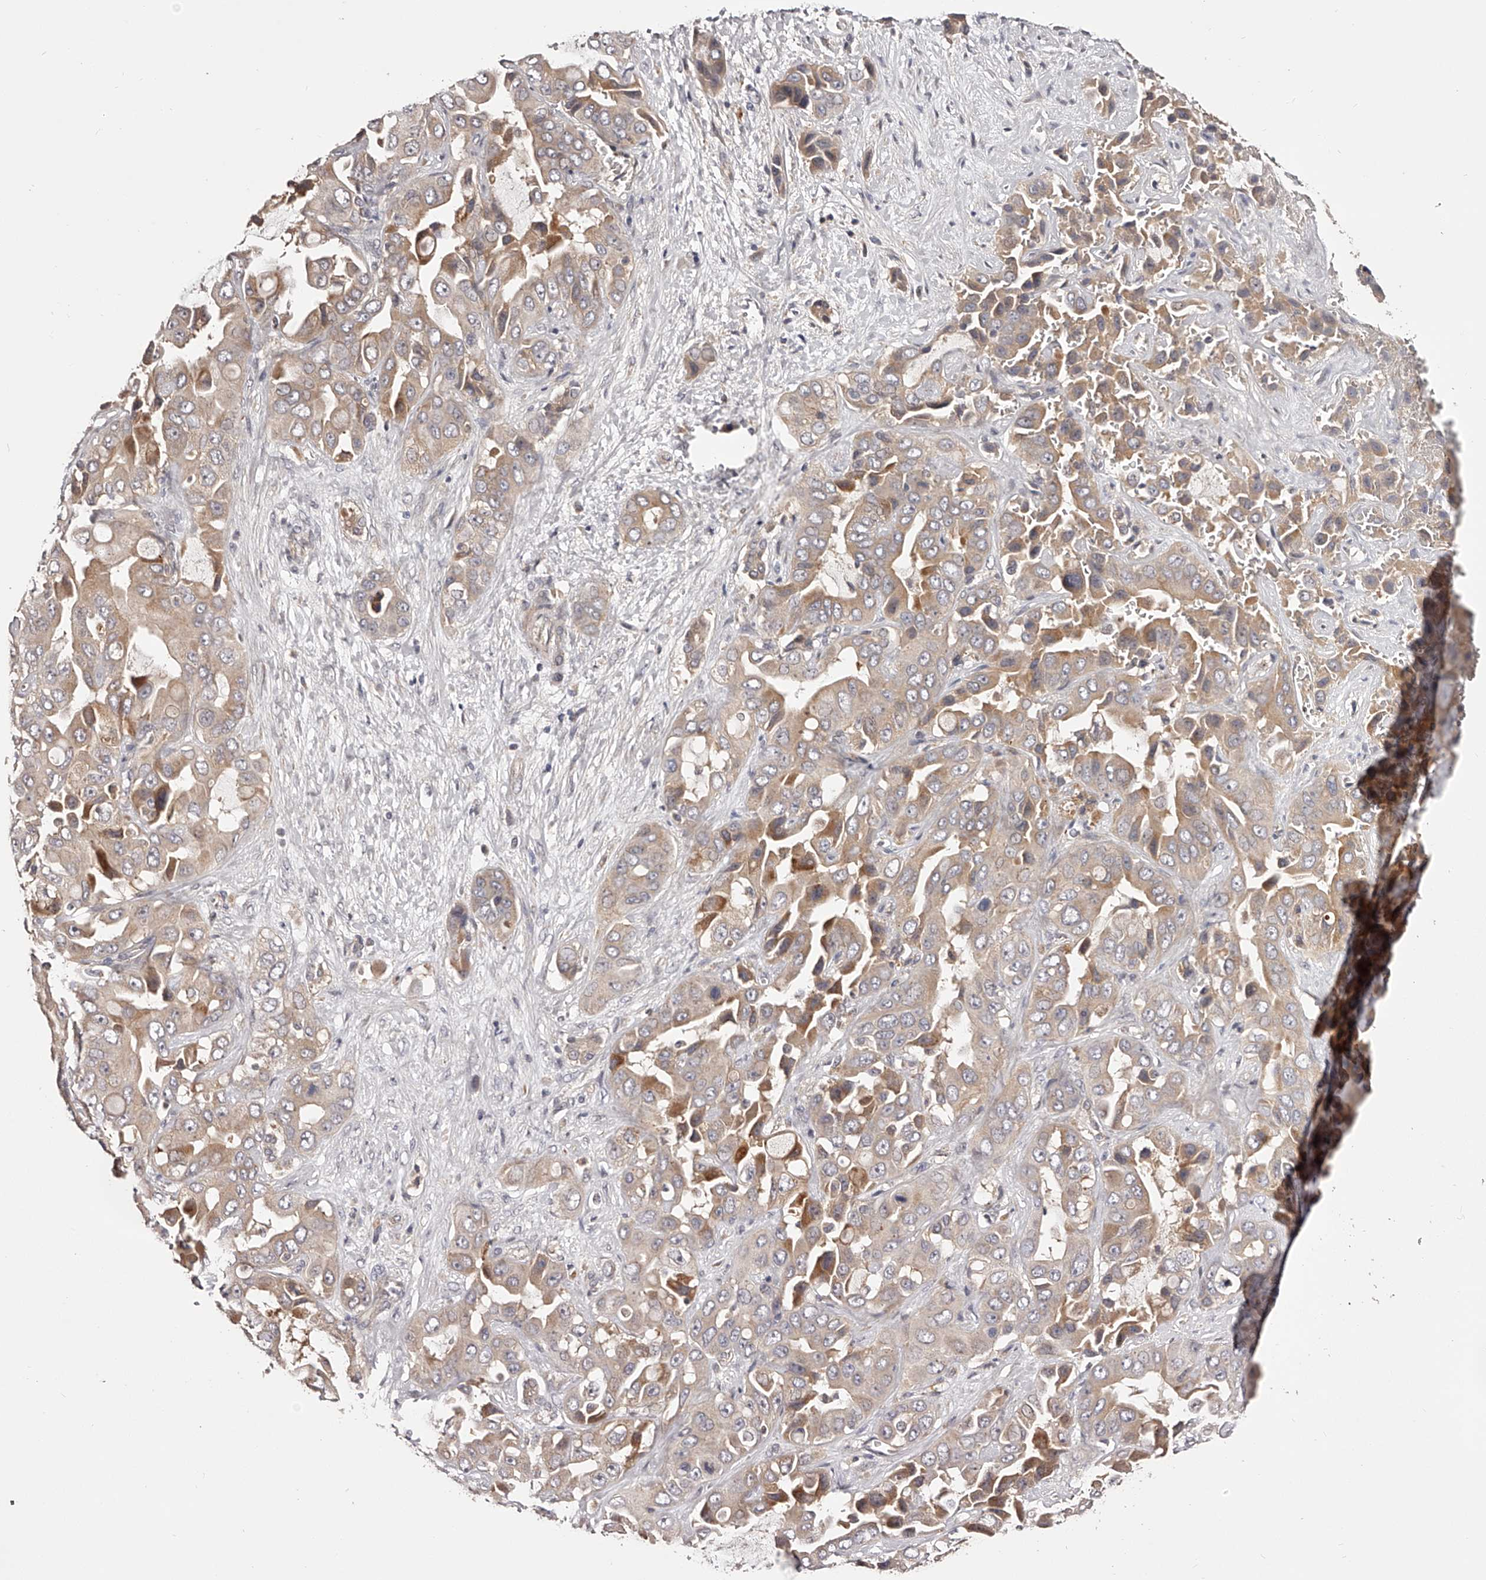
{"staining": {"intensity": "moderate", "quantity": ">75%", "location": "cytoplasmic/membranous"}, "tissue": "liver cancer", "cell_type": "Tumor cells", "image_type": "cancer", "snomed": [{"axis": "morphology", "description": "Cholangiocarcinoma"}, {"axis": "topography", "description": "Liver"}], "caption": "Protein analysis of liver cancer tissue exhibits moderate cytoplasmic/membranous positivity in about >75% of tumor cells. (Stains: DAB in brown, nuclei in blue, Microscopy: brightfield microscopy at high magnification).", "gene": "ODF2L", "patient": {"sex": "female", "age": 52}}